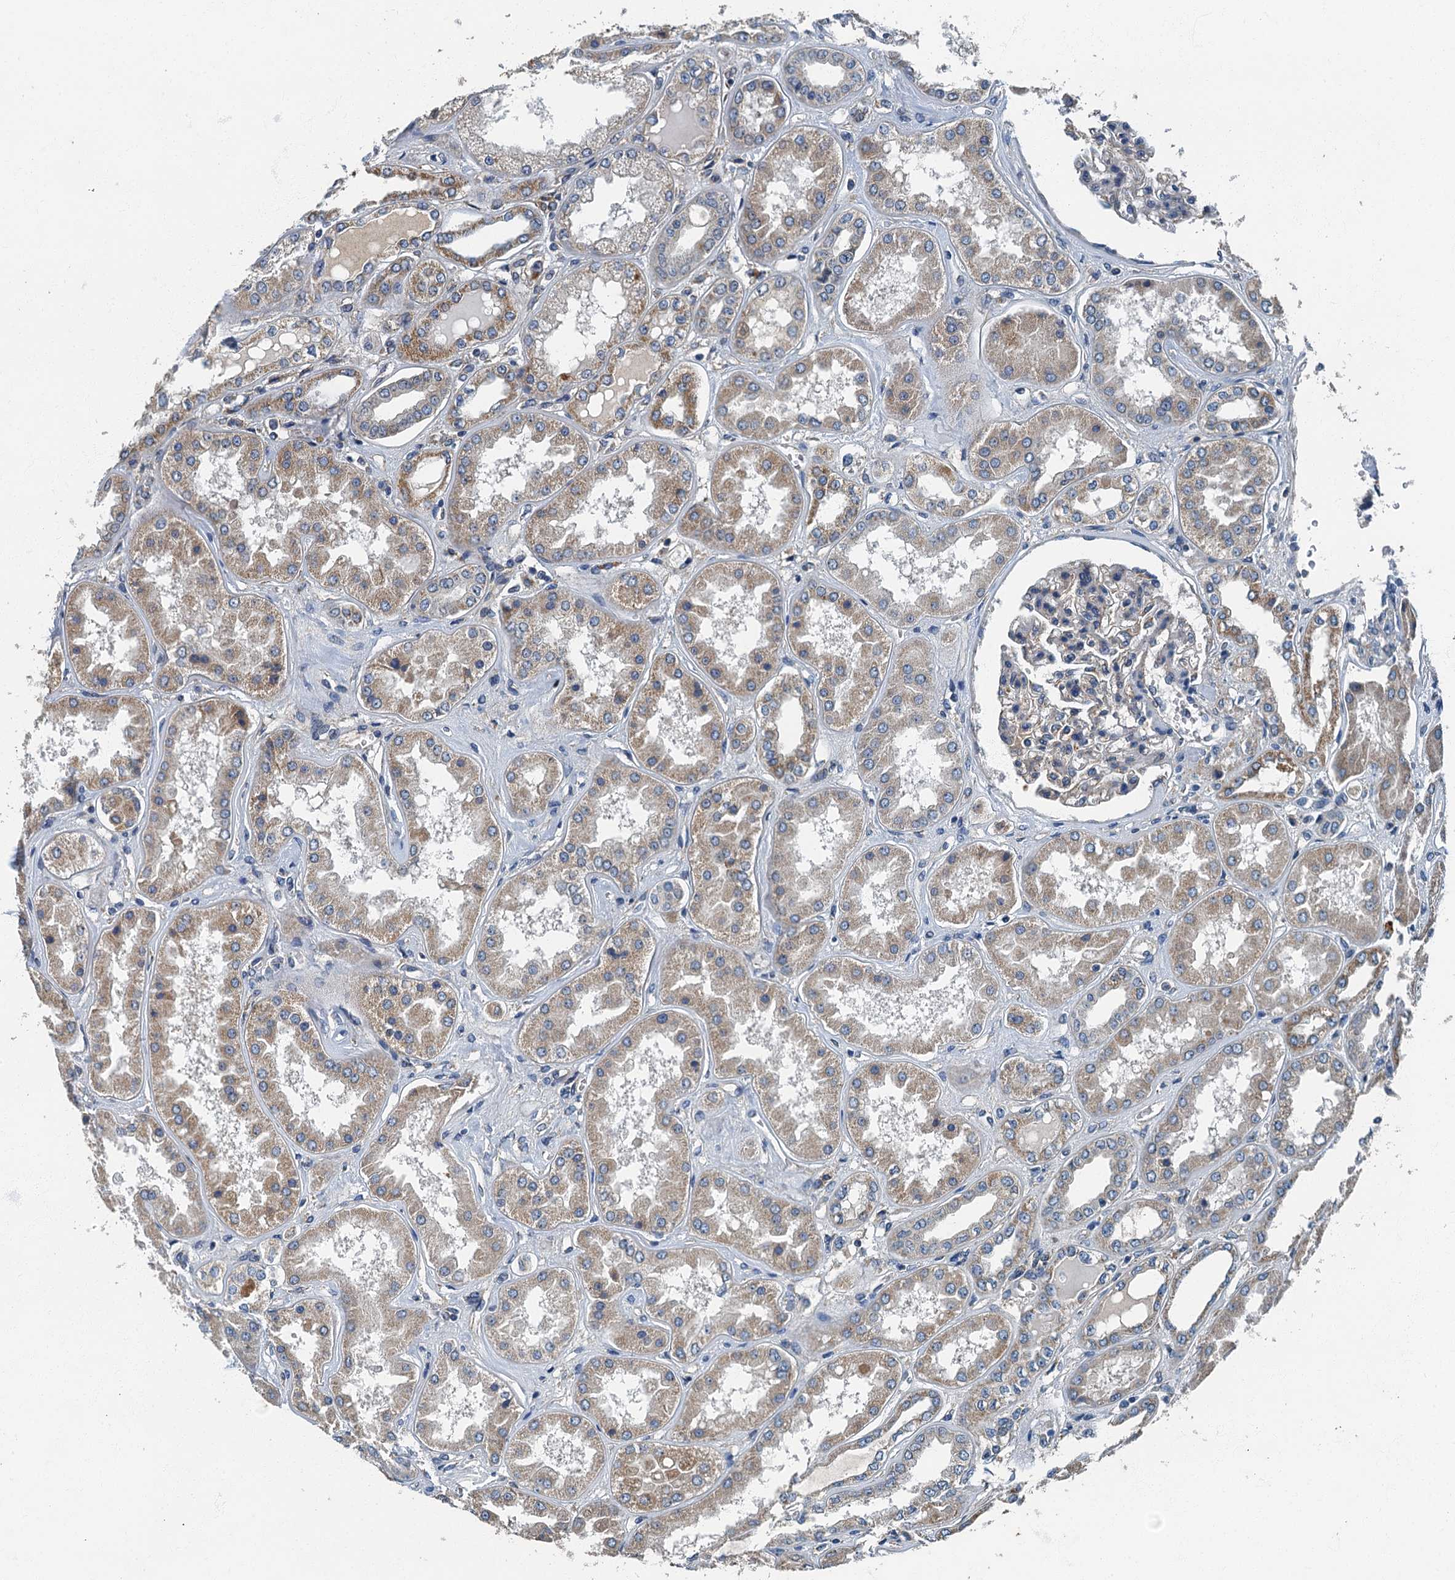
{"staining": {"intensity": "moderate", "quantity": "<25%", "location": "cytoplasmic/membranous"}, "tissue": "kidney", "cell_type": "Cells in glomeruli", "image_type": "normal", "snomed": [{"axis": "morphology", "description": "Normal tissue, NOS"}, {"axis": "topography", "description": "Kidney"}], "caption": "Immunohistochemistry histopathology image of benign human kidney stained for a protein (brown), which demonstrates low levels of moderate cytoplasmic/membranous staining in about <25% of cells in glomeruli.", "gene": "DDX49", "patient": {"sex": "female", "age": 56}}